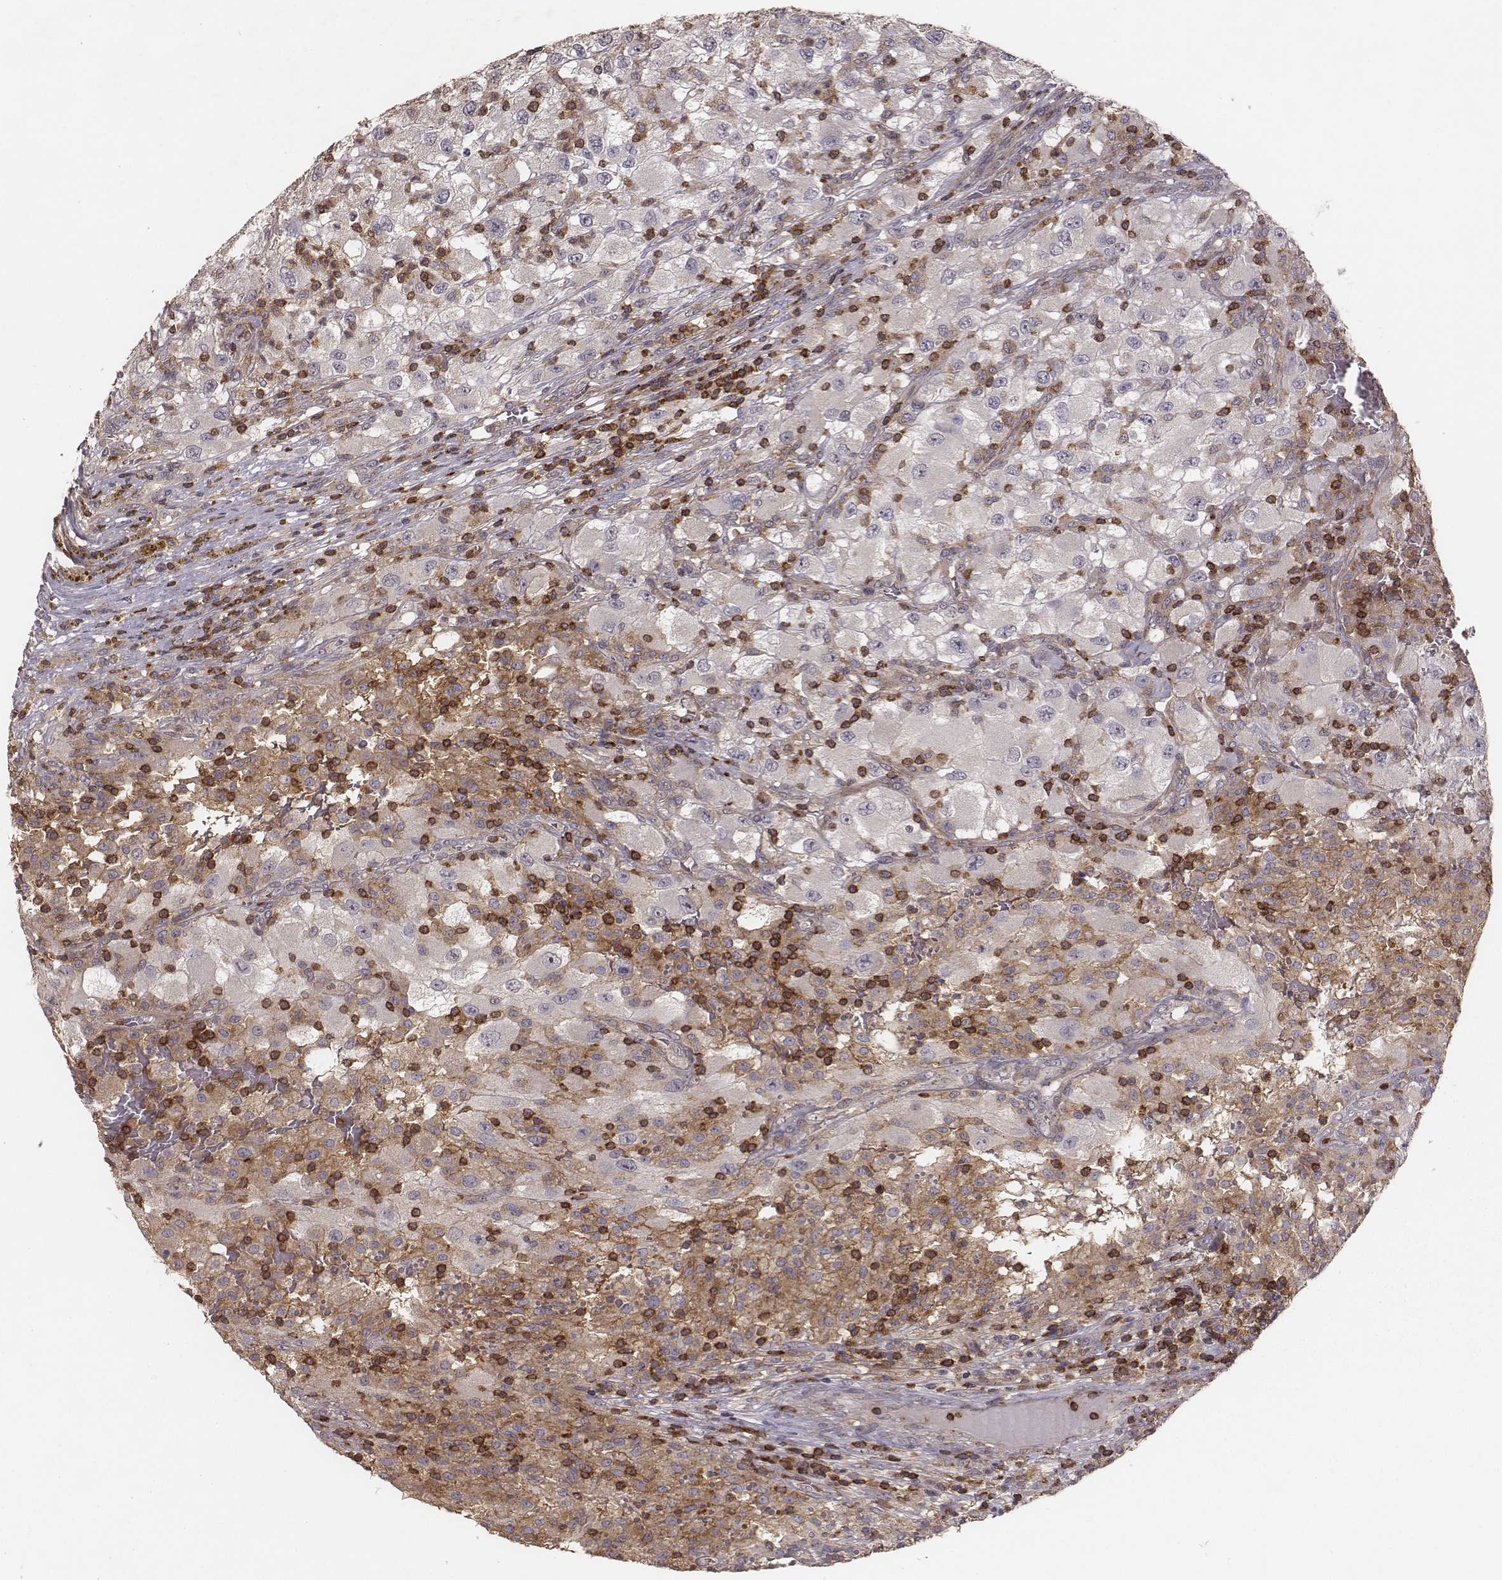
{"staining": {"intensity": "negative", "quantity": "none", "location": "none"}, "tissue": "renal cancer", "cell_type": "Tumor cells", "image_type": "cancer", "snomed": [{"axis": "morphology", "description": "Adenocarcinoma, NOS"}, {"axis": "topography", "description": "Kidney"}], "caption": "Immunohistochemistry micrograph of adenocarcinoma (renal) stained for a protein (brown), which demonstrates no staining in tumor cells.", "gene": "PILRA", "patient": {"sex": "female", "age": 67}}